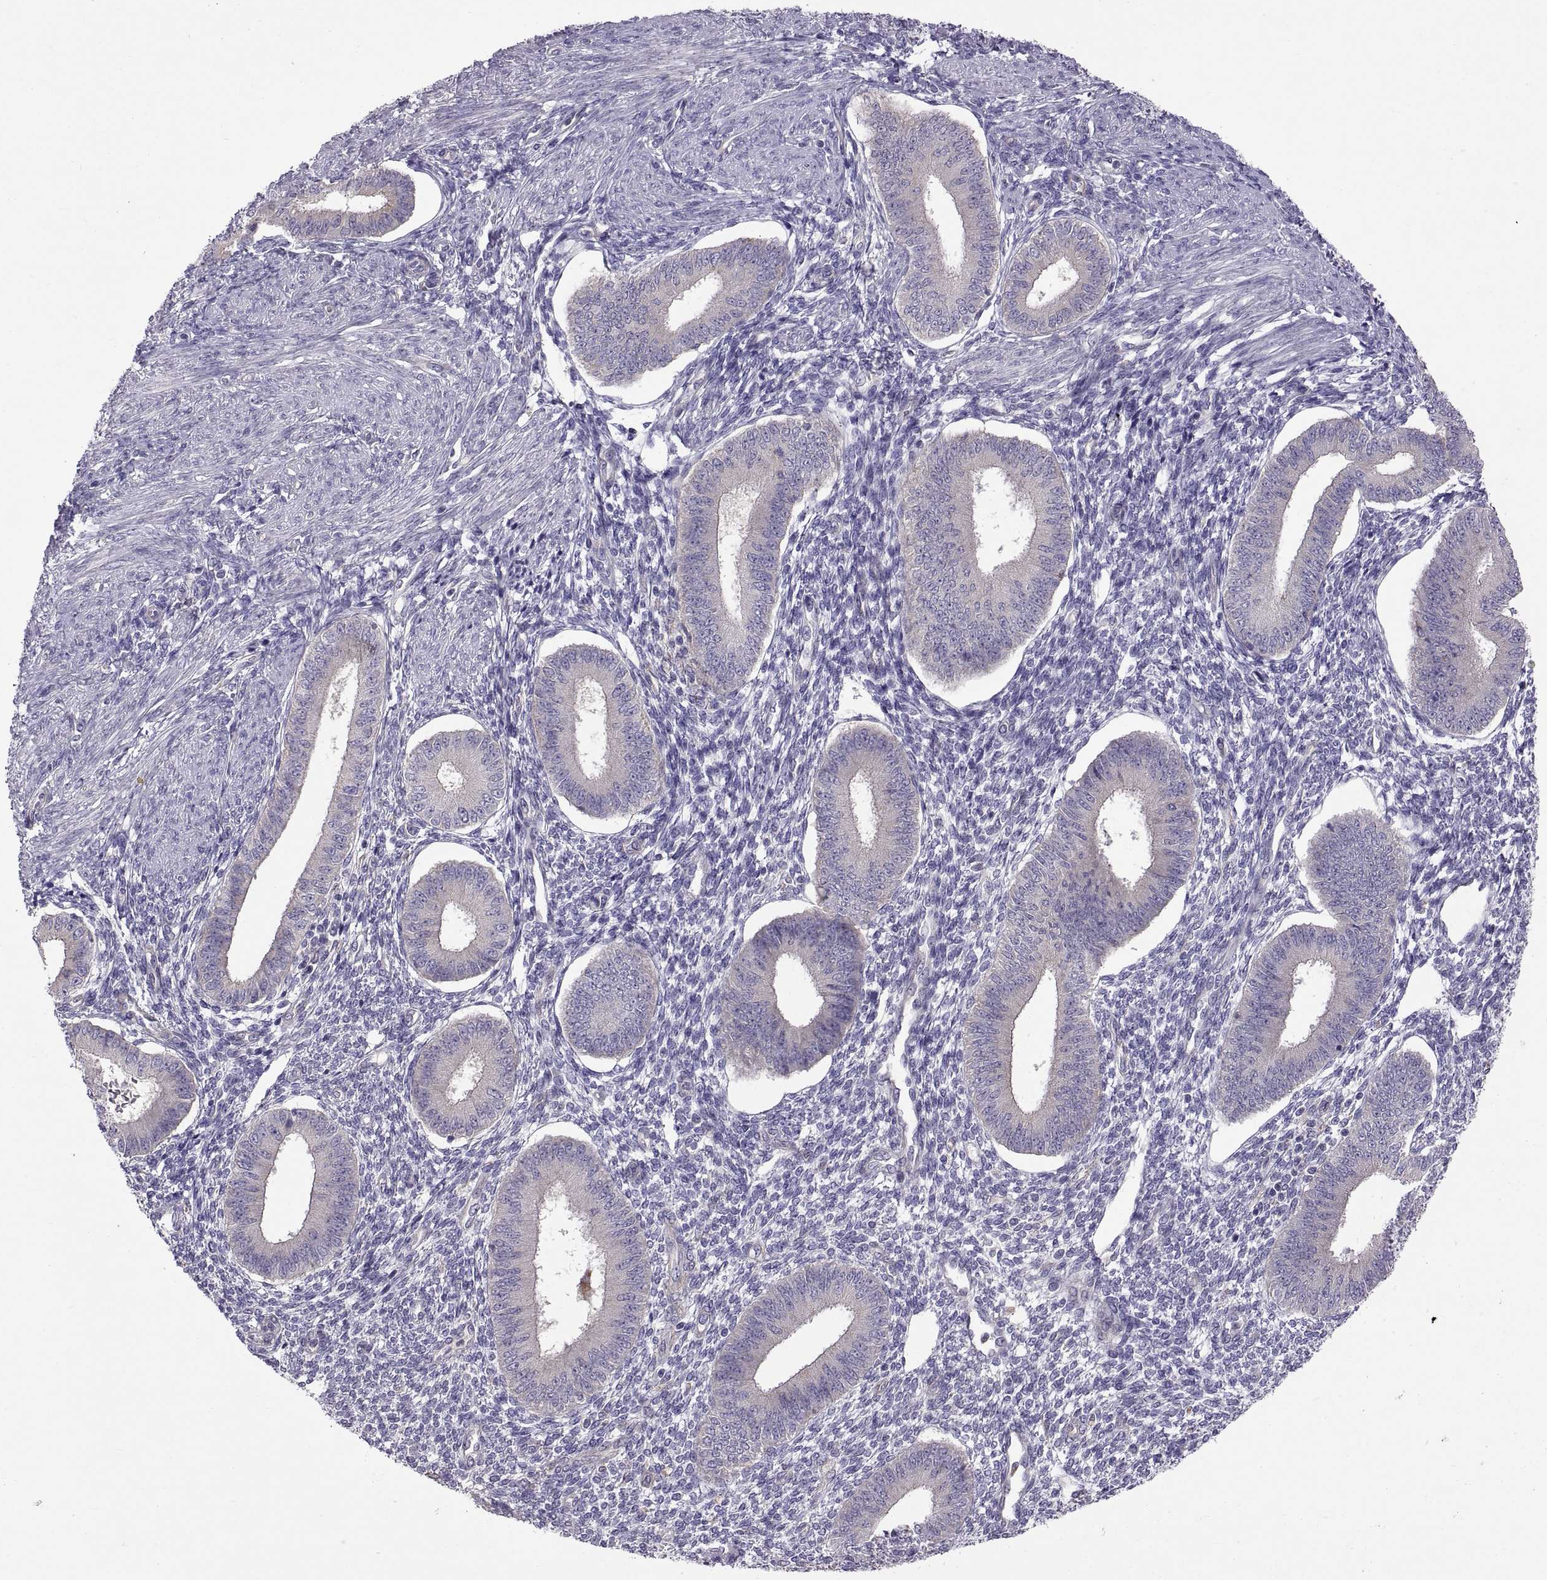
{"staining": {"intensity": "negative", "quantity": "none", "location": "none"}, "tissue": "endometrium", "cell_type": "Cells in endometrial stroma", "image_type": "normal", "snomed": [{"axis": "morphology", "description": "Normal tissue, NOS"}, {"axis": "topography", "description": "Endometrium"}], "caption": "Human endometrium stained for a protein using IHC displays no positivity in cells in endometrial stroma.", "gene": "ARSL", "patient": {"sex": "female", "age": 39}}